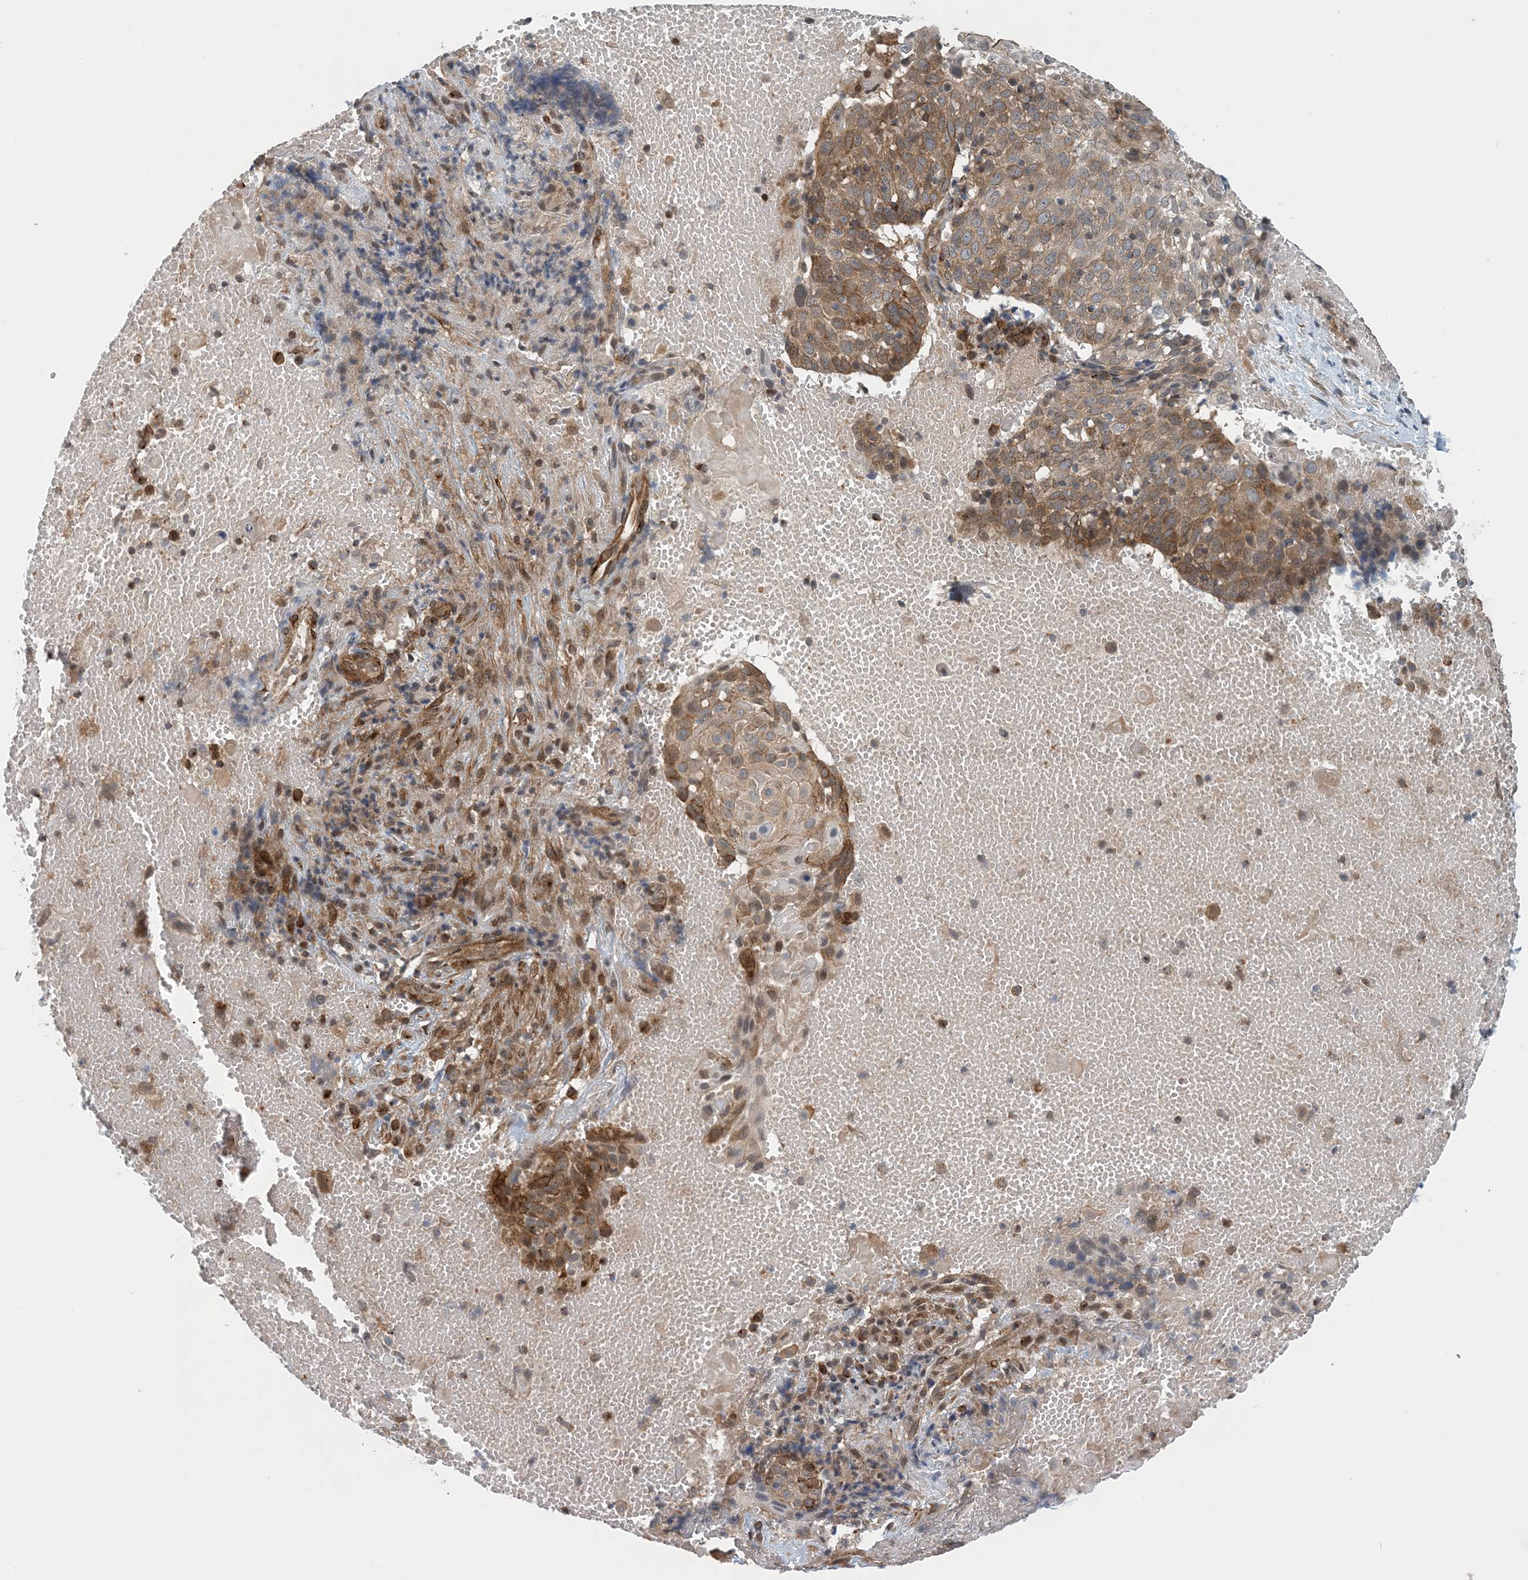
{"staining": {"intensity": "moderate", "quantity": ">75%", "location": "cytoplasmic/membranous"}, "tissue": "cervical cancer", "cell_type": "Tumor cells", "image_type": "cancer", "snomed": [{"axis": "morphology", "description": "Squamous cell carcinoma, NOS"}, {"axis": "topography", "description": "Cervix"}], "caption": "Immunohistochemistry (IHC) of human squamous cell carcinoma (cervical) exhibits medium levels of moderate cytoplasmic/membranous positivity in about >75% of tumor cells. (Brightfield microscopy of DAB IHC at high magnification).", "gene": "ZBTB3", "patient": {"sex": "female", "age": 74}}